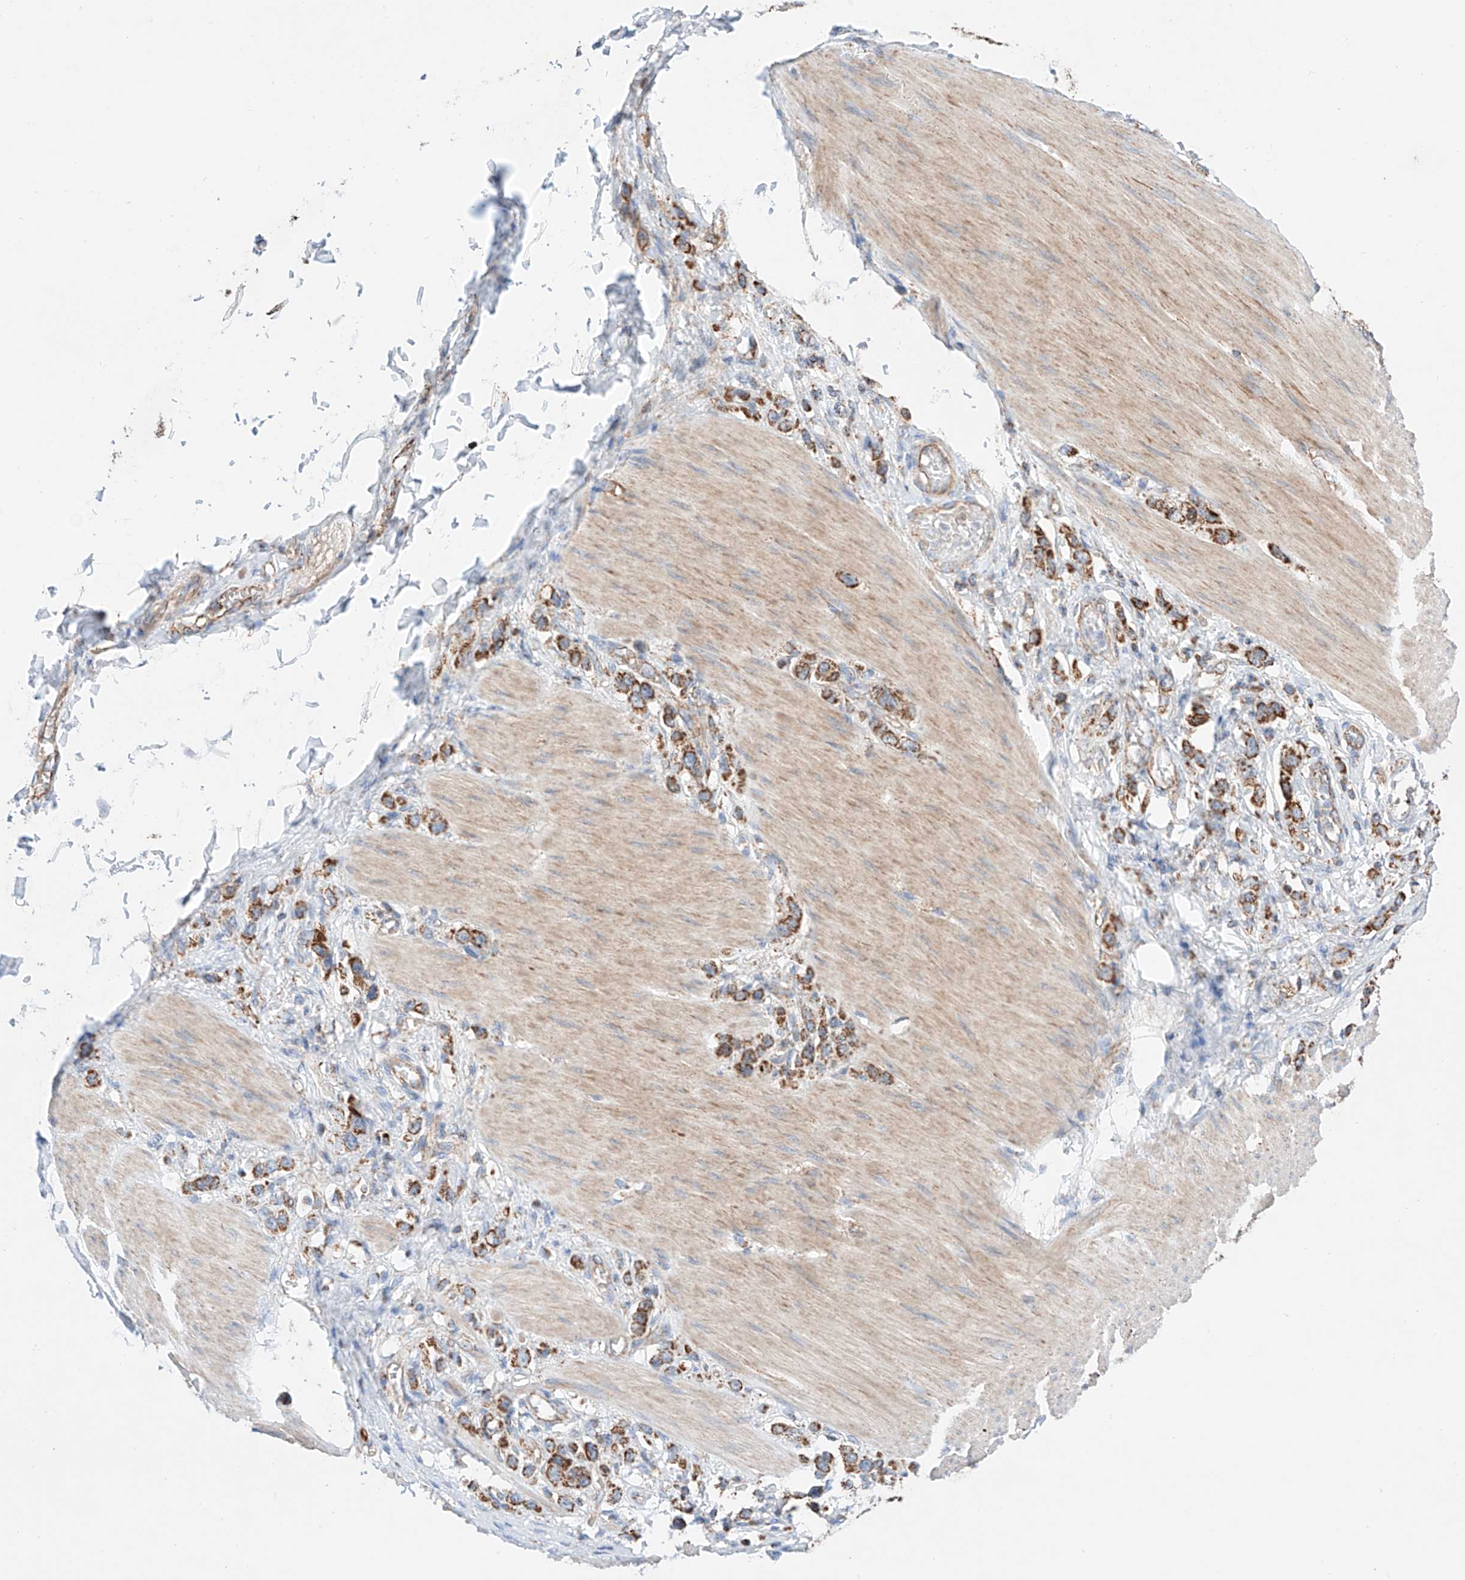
{"staining": {"intensity": "strong", "quantity": ">75%", "location": "cytoplasmic/membranous"}, "tissue": "stomach cancer", "cell_type": "Tumor cells", "image_type": "cancer", "snomed": [{"axis": "morphology", "description": "Adenocarcinoma, NOS"}, {"axis": "topography", "description": "Stomach"}], "caption": "Stomach adenocarcinoma stained for a protein (brown) demonstrates strong cytoplasmic/membranous positive expression in approximately >75% of tumor cells.", "gene": "KTI12", "patient": {"sex": "female", "age": 65}}